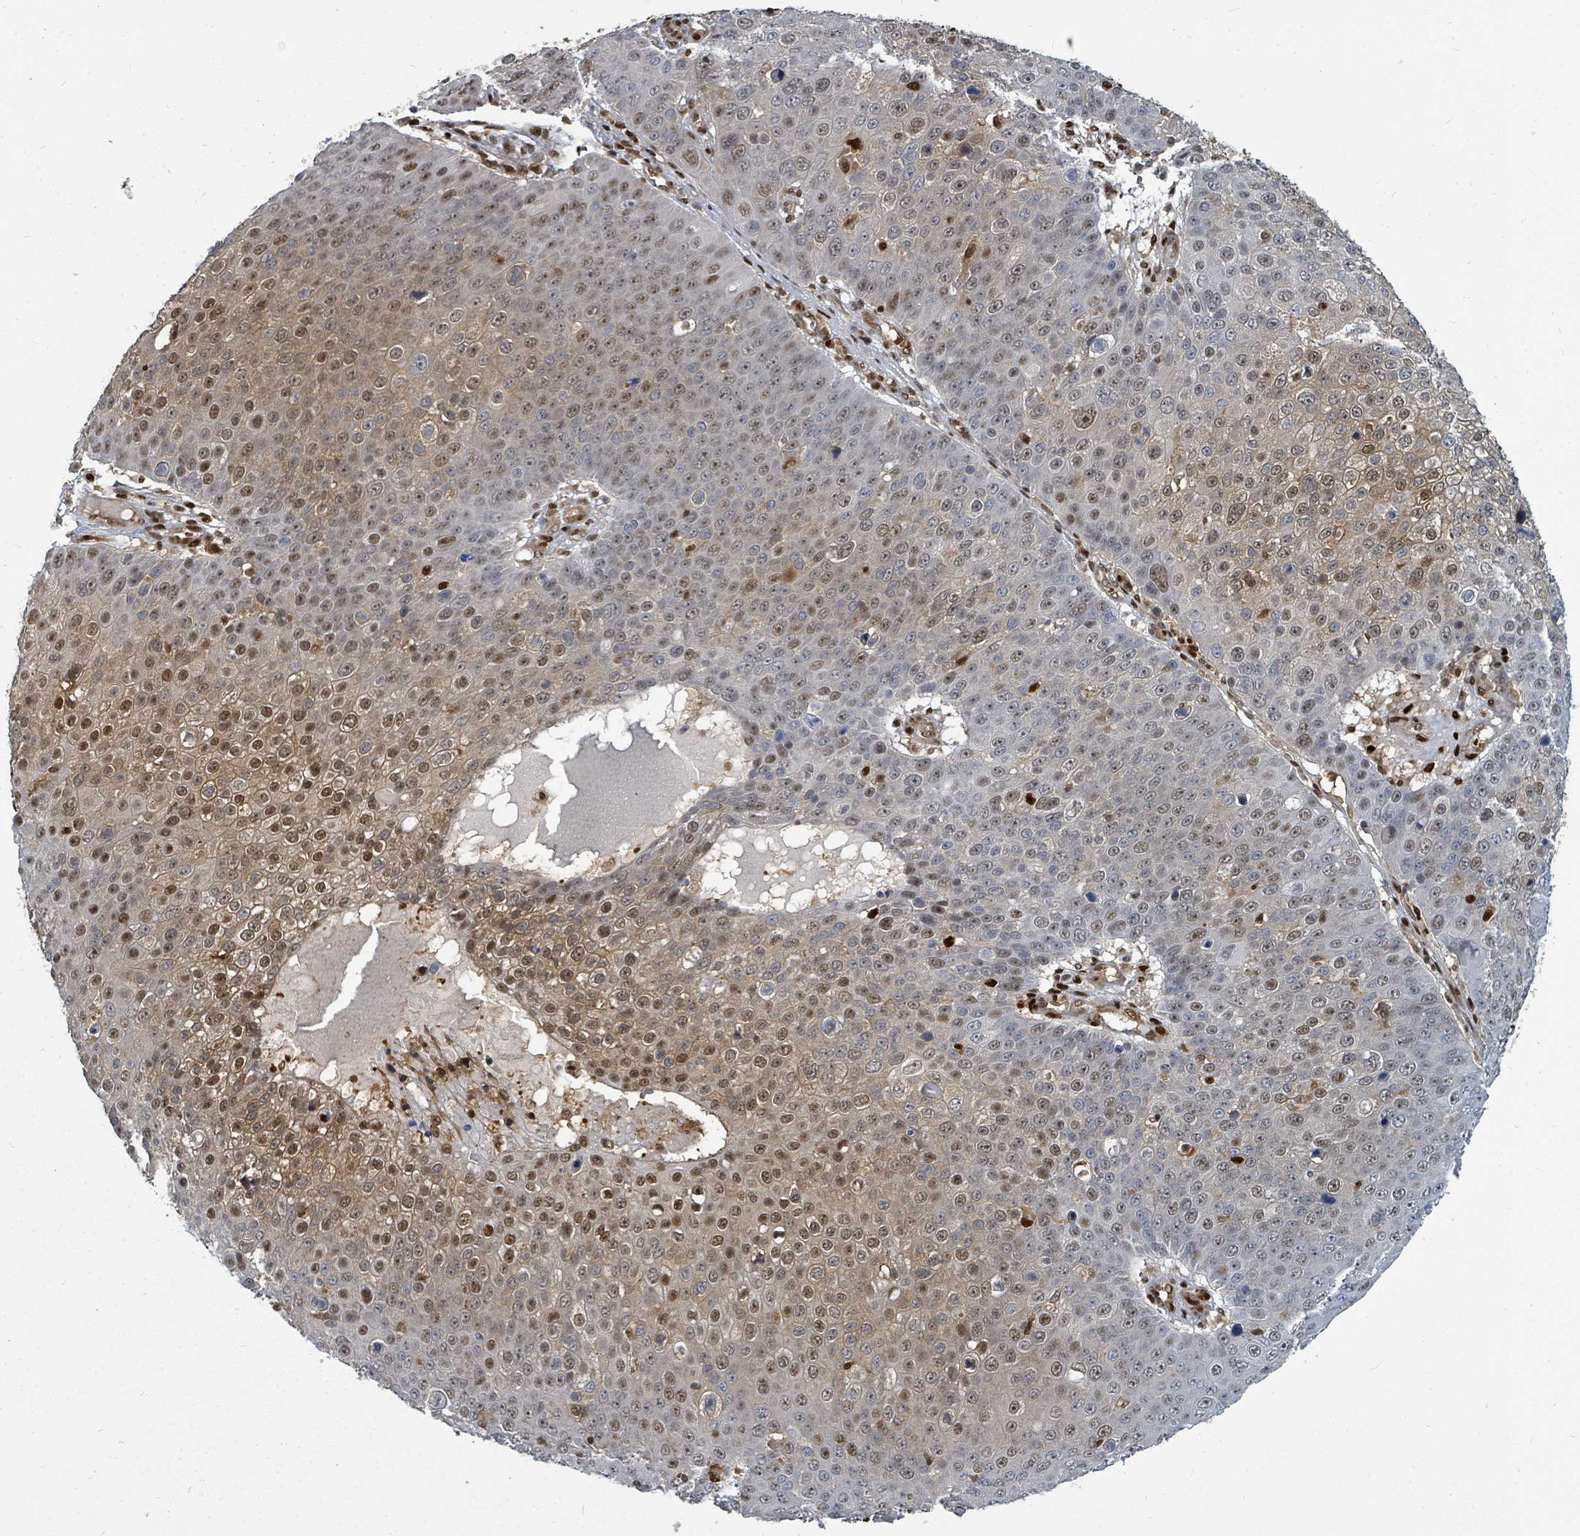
{"staining": {"intensity": "moderate", "quantity": "25%-75%", "location": "cytoplasmic/membranous,nuclear"}, "tissue": "skin cancer", "cell_type": "Tumor cells", "image_type": "cancer", "snomed": [{"axis": "morphology", "description": "Squamous cell carcinoma, NOS"}, {"axis": "topography", "description": "Skin"}], "caption": "Human skin squamous cell carcinoma stained with a protein marker demonstrates moderate staining in tumor cells.", "gene": "TRDMT1", "patient": {"sex": "male", "age": 71}}